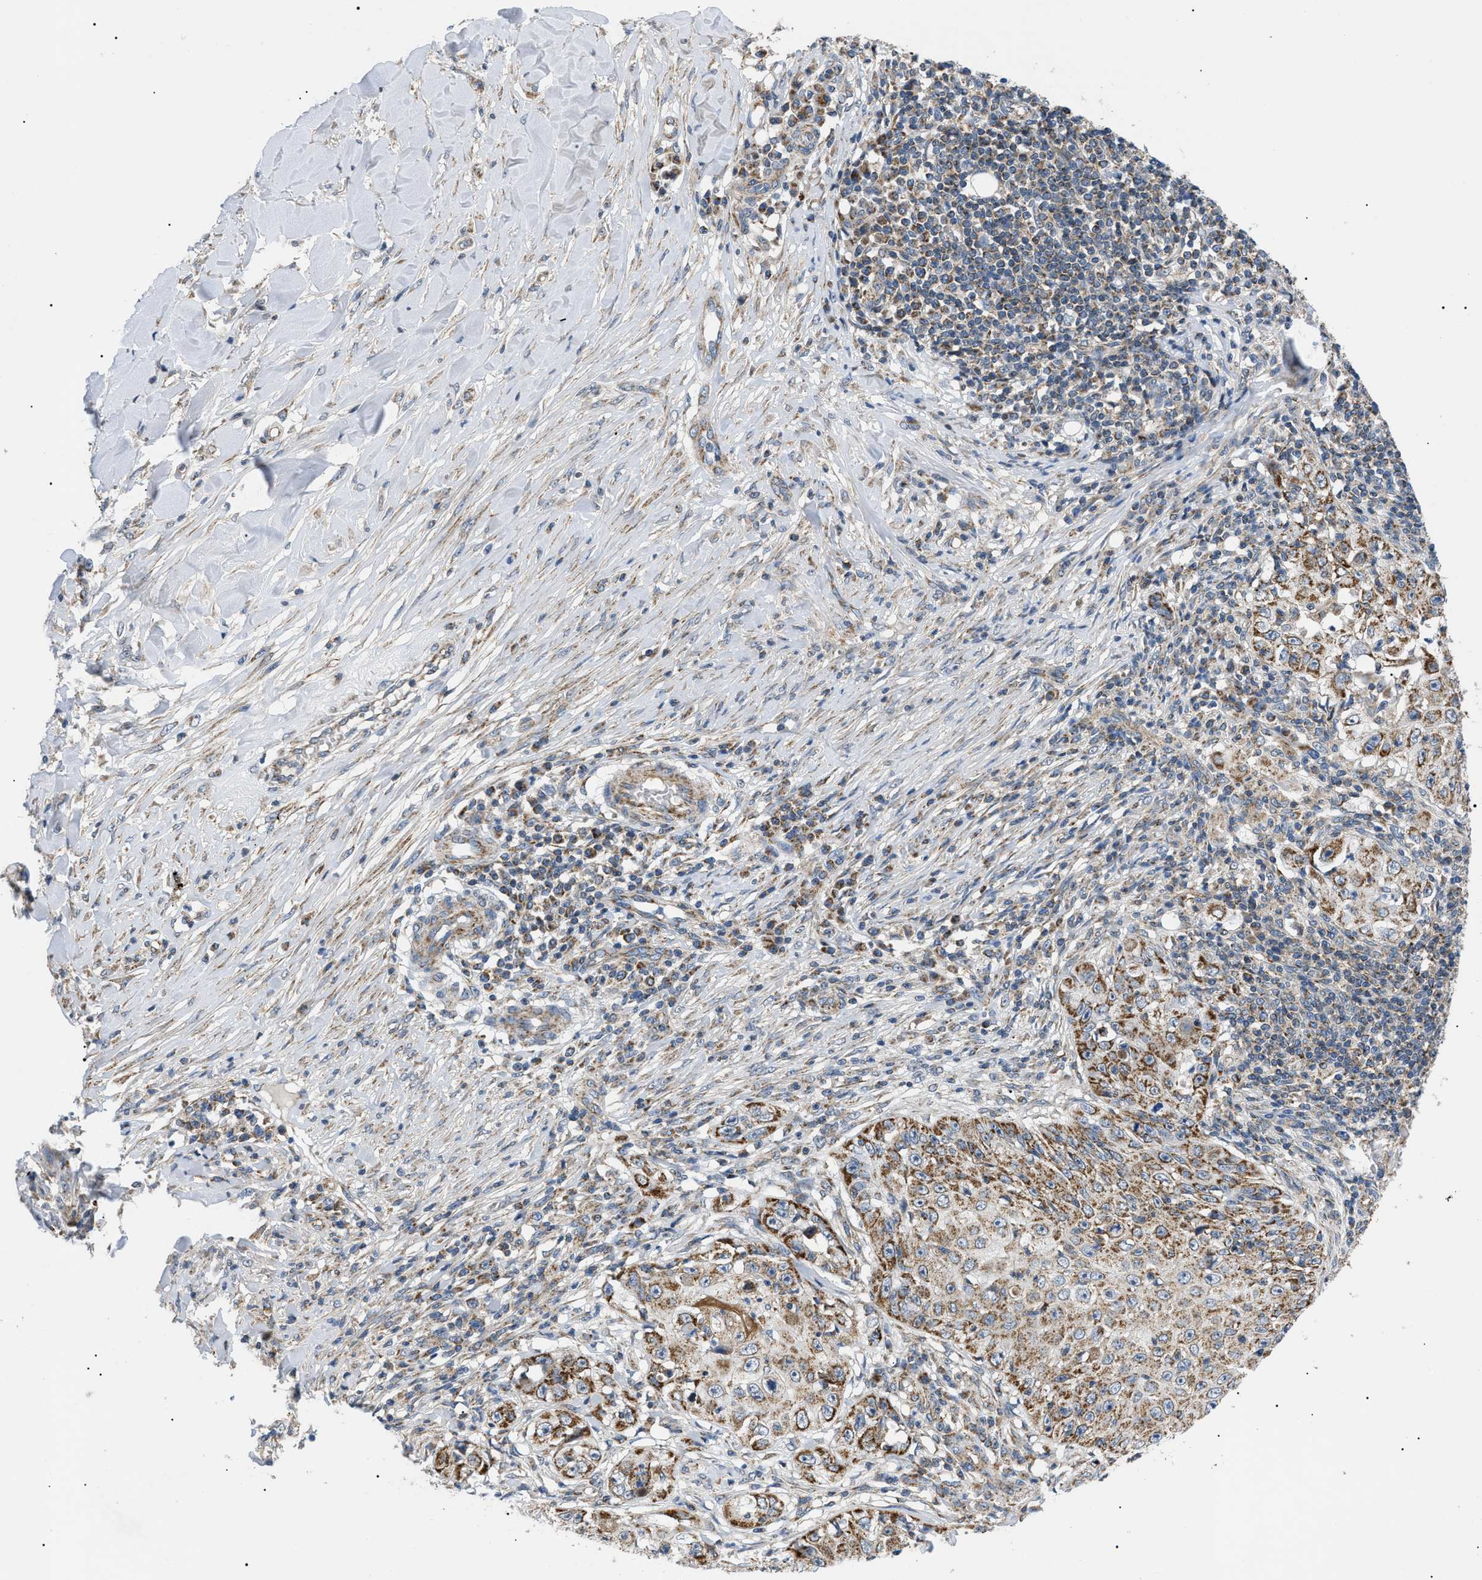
{"staining": {"intensity": "moderate", "quantity": ">75%", "location": "cytoplasmic/membranous"}, "tissue": "skin cancer", "cell_type": "Tumor cells", "image_type": "cancer", "snomed": [{"axis": "morphology", "description": "Squamous cell carcinoma, NOS"}, {"axis": "topography", "description": "Skin"}], "caption": "This is an image of IHC staining of skin squamous cell carcinoma, which shows moderate expression in the cytoplasmic/membranous of tumor cells.", "gene": "TOMM6", "patient": {"sex": "male", "age": 86}}